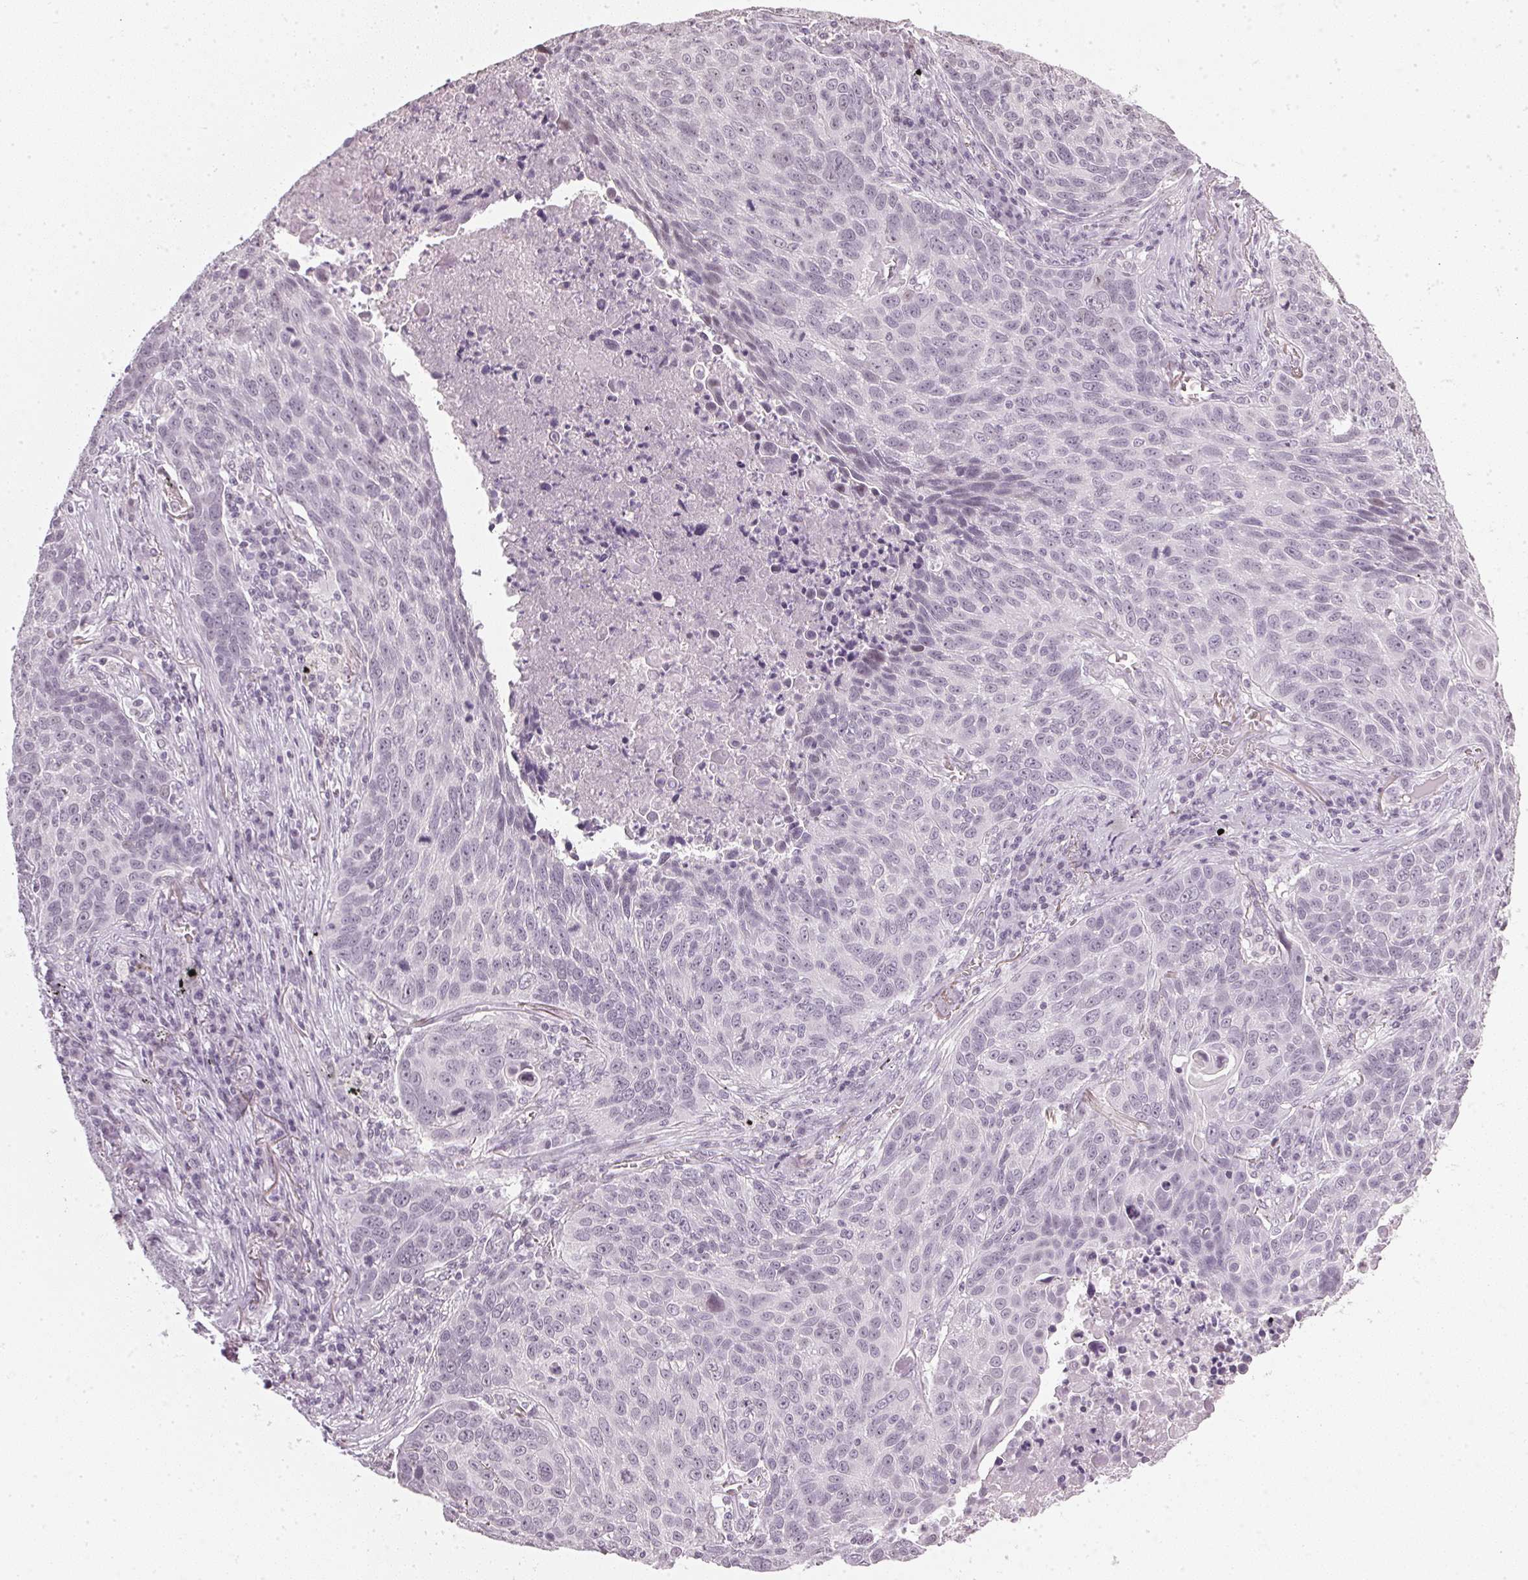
{"staining": {"intensity": "negative", "quantity": "none", "location": "none"}, "tissue": "lung cancer", "cell_type": "Tumor cells", "image_type": "cancer", "snomed": [{"axis": "morphology", "description": "Squamous cell carcinoma, NOS"}, {"axis": "topography", "description": "Lung"}], "caption": "IHC micrograph of squamous cell carcinoma (lung) stained for a protein (brown), which reveals no expression in tumor cells.", "gene": "DNAJC6", "patient": {"sex": "male", "age": 78}}